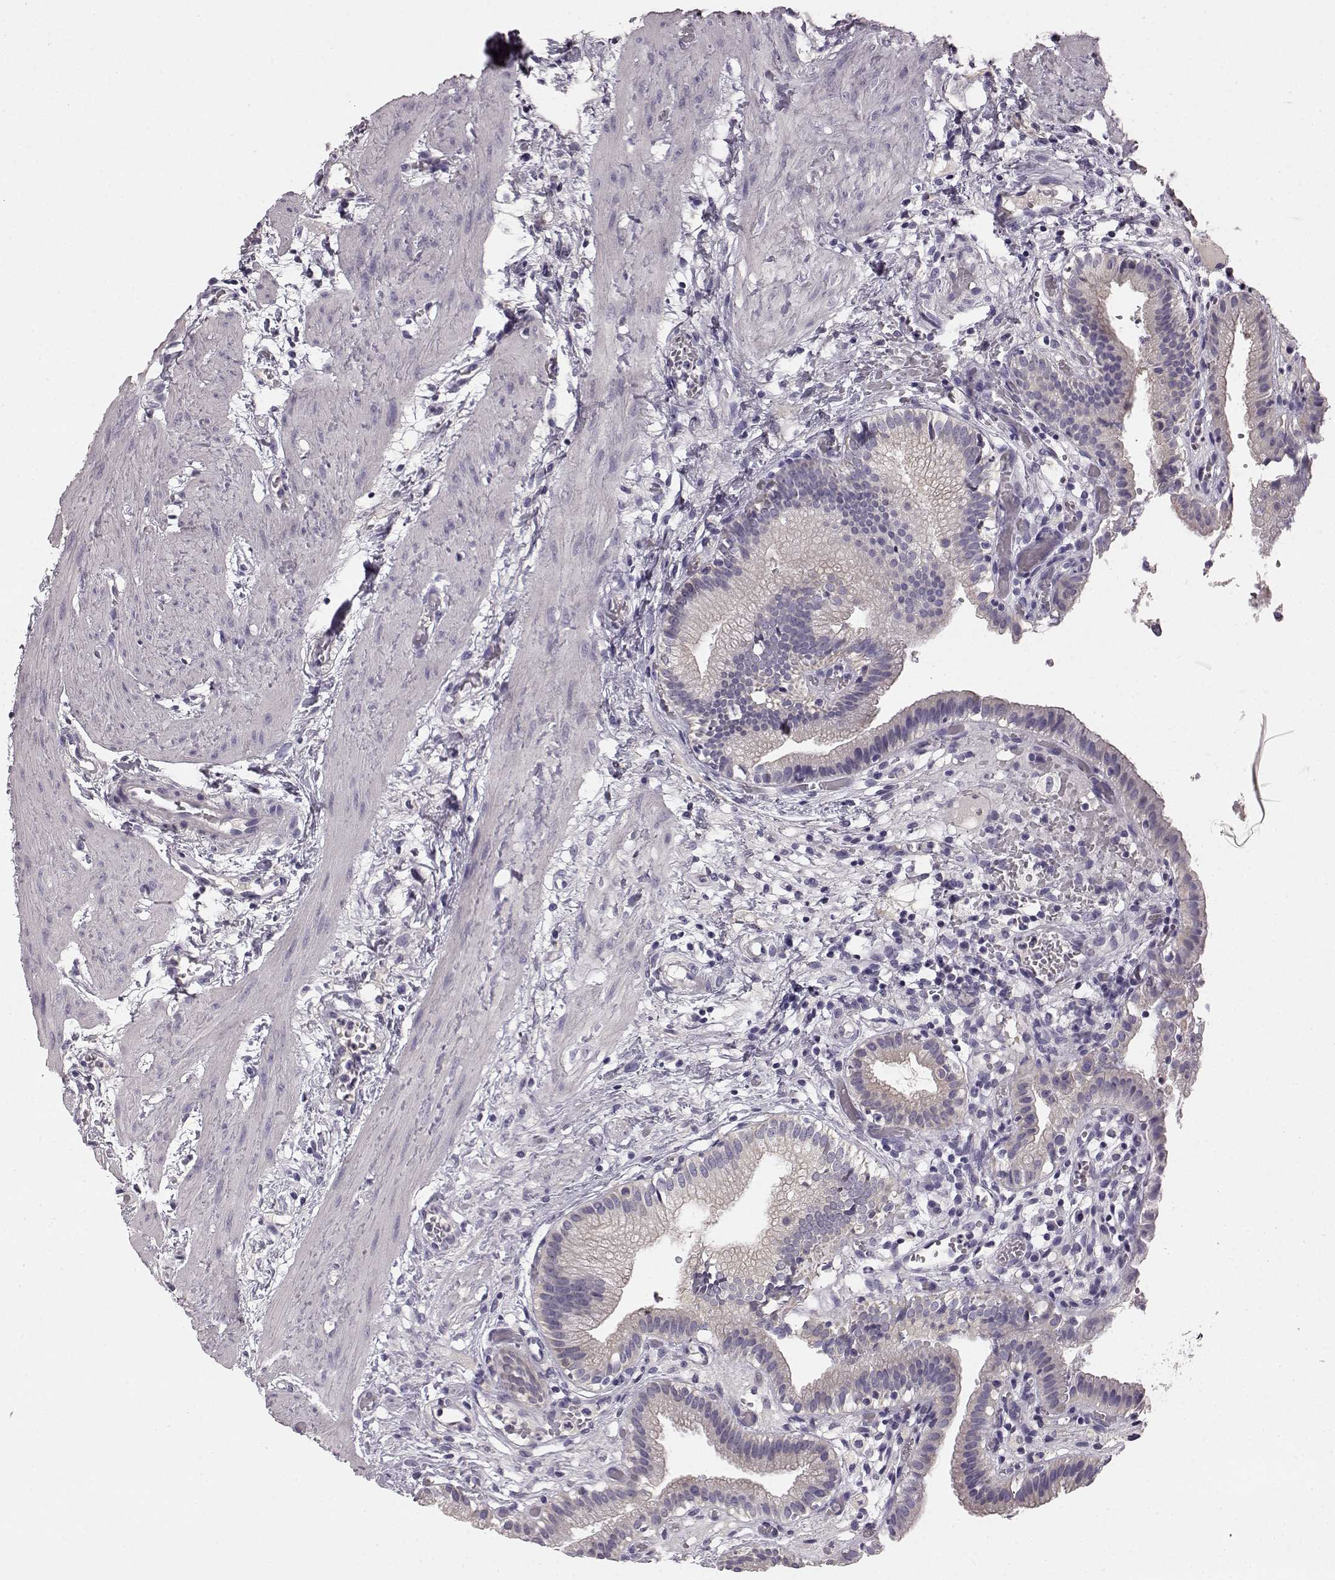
{"staining": {"intensity": "negative", "quantity": "none", "location": "none"}, "tissue": "gallbladder", "cell_type": "Glandular cells", "image_type": "normal", "snomed": [{"axis": "morphology", "description": "Normal tissue, NOS"}, {"axis": "topography", "description": "Gallbladder"}], "caption": "This is a image of immunohistochemistry staining of benign gallbladder, which shows no expression in glandular cells.", "gene": "KRT81", "patient": {"sex": "female", "age": 24}}